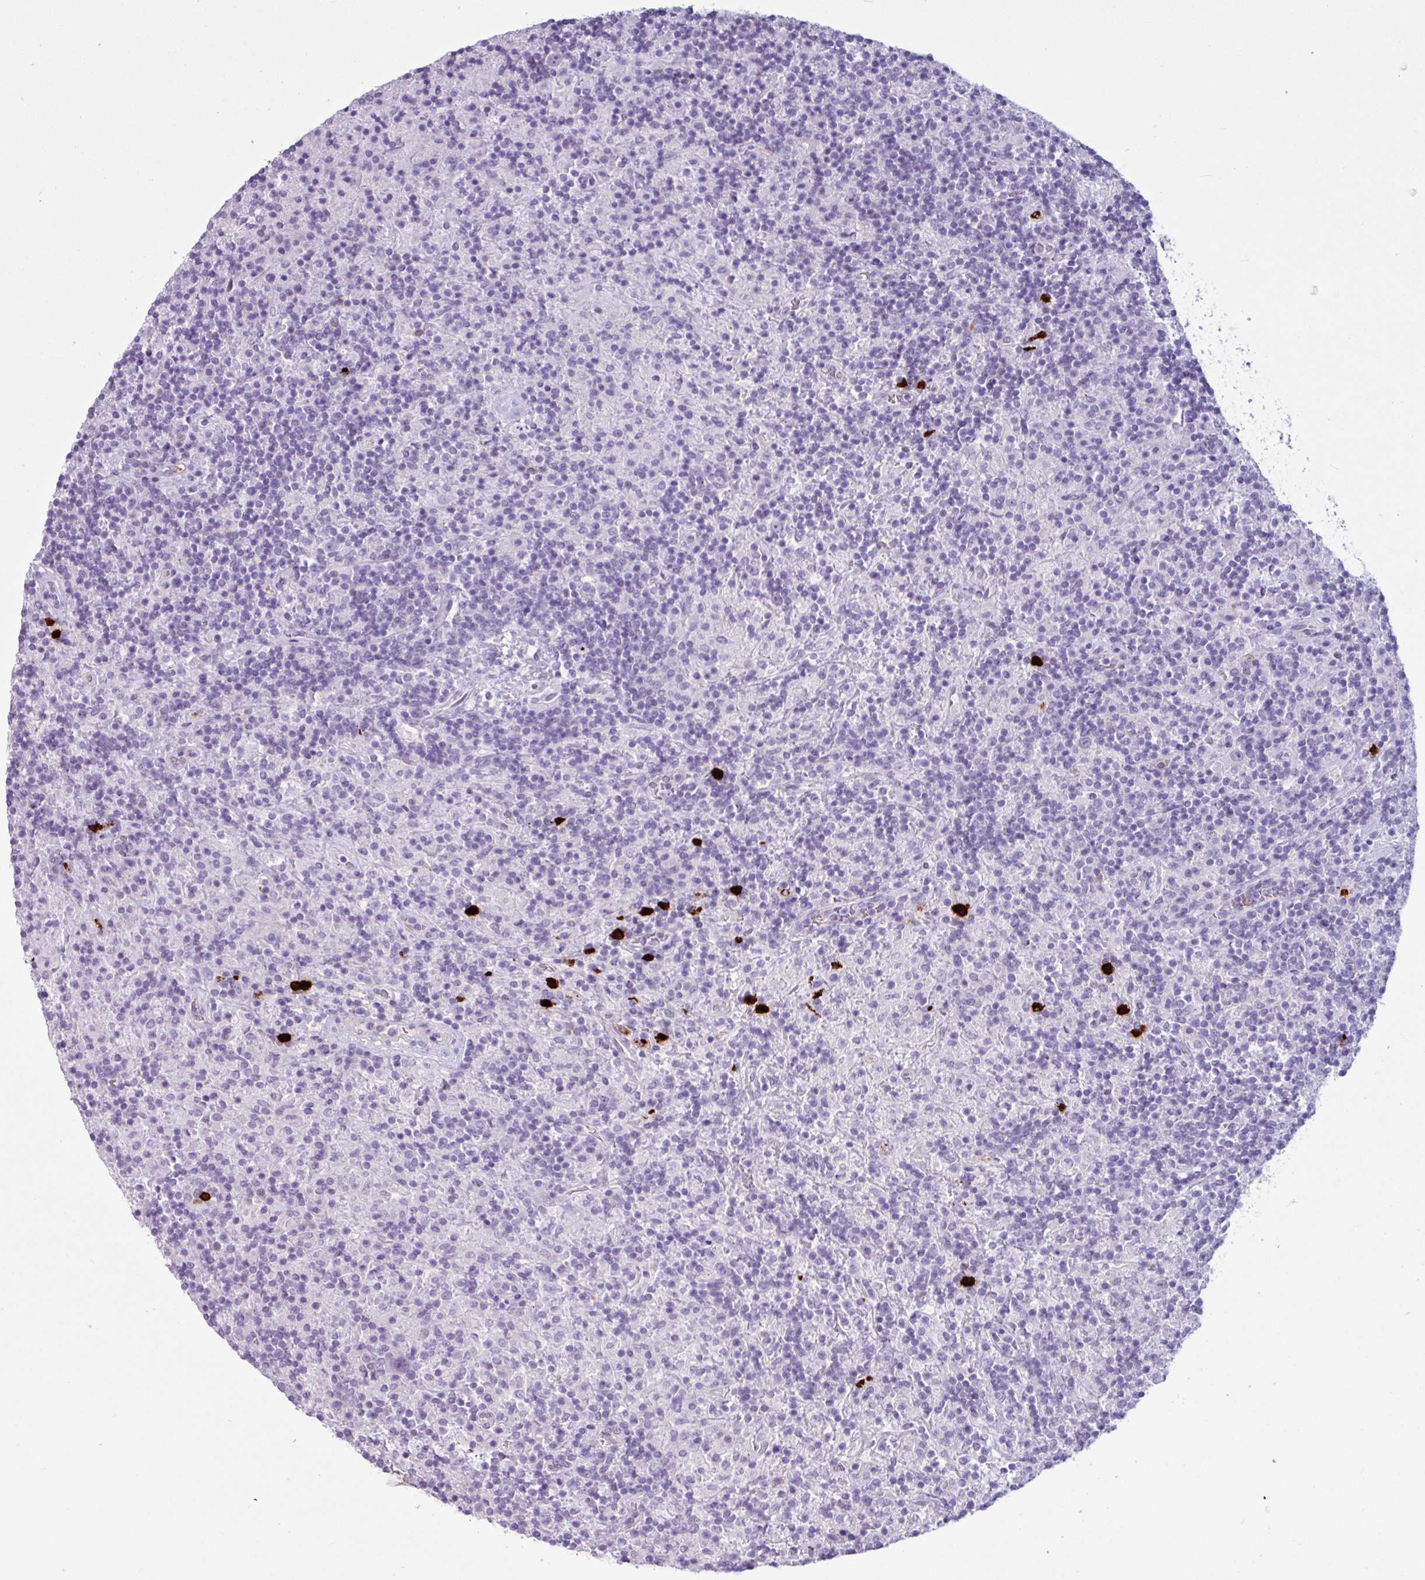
{"staining": {"intensity": "negative", "quantity": "none", "location": "none"}, "tissue": "lymphoma", "cell_type": "Tumor cells", "image_type": "cancer", "snomed": [{"axis": "morphology", "description": "Hodgkin's disease, NOS"}, {"axis": "topography", "description": "Lymph node"}], "caption": "This is an IHC micrograph of Hodgkin's disease. There is no positivity in tumor cells.", "gene": "TMEM178A", "patient": {"sex": "male", "age": 70}}